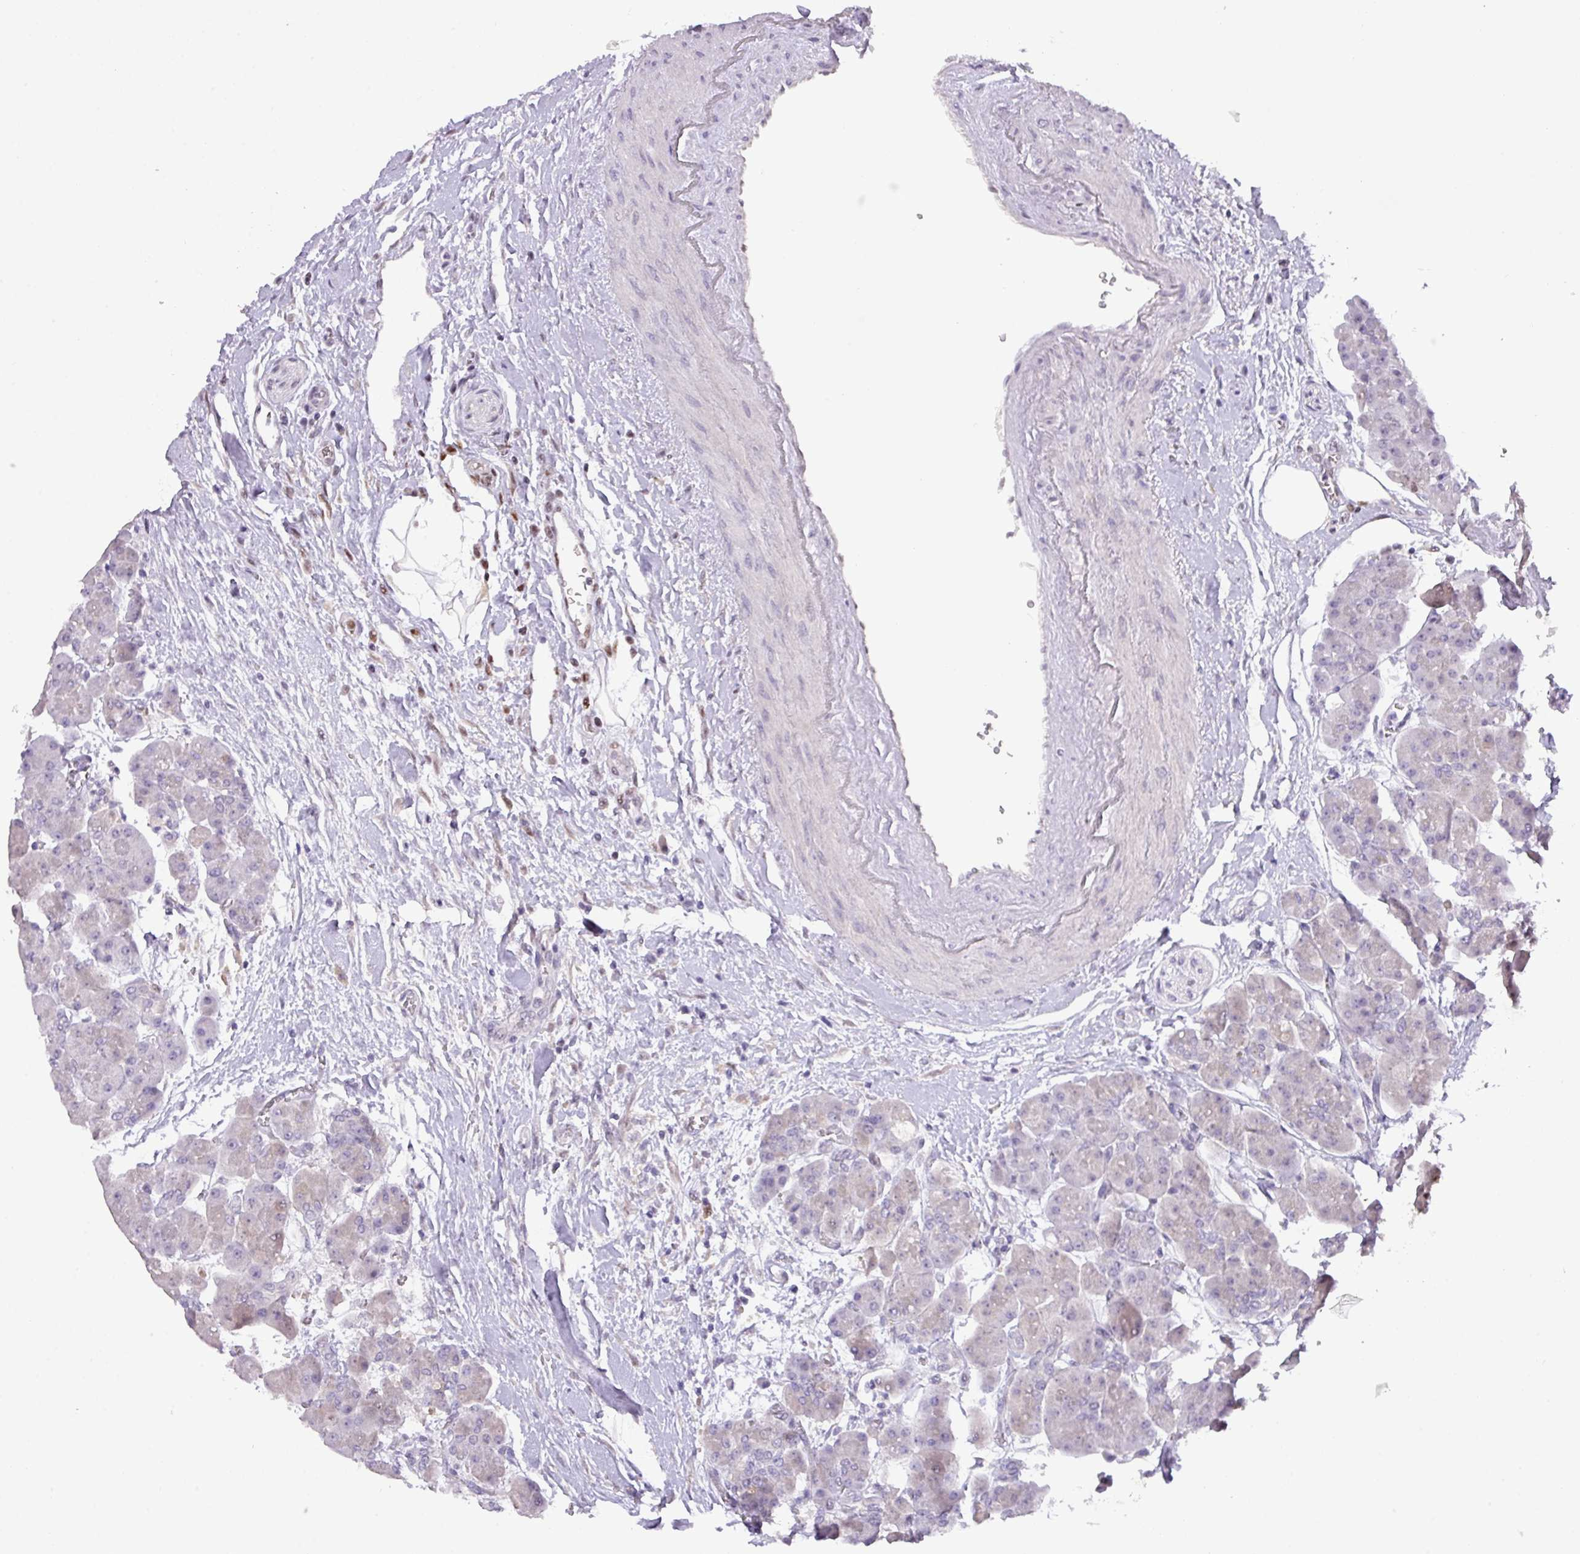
{"staining": {"intensity": "moderate", "quantity": "<25%", "location": "cytoplasmic/membranous"}, "tissue": "pancreas", "cell_type": "Exocrine glandular cells", "image_type": "normal", "snomed": [{"axis": "morphology", "description": "Normal tissue, NOS"}, {"axis": "topography", "description": "Pancreas"}], "caption": "A brown stain shows moderate cytoplasmic/membranous expression of a protein in exocrine glandular cells of benign pancreas.", "gene": "ANKRD13B", "patient": {"sex": "male", "age": 66}}